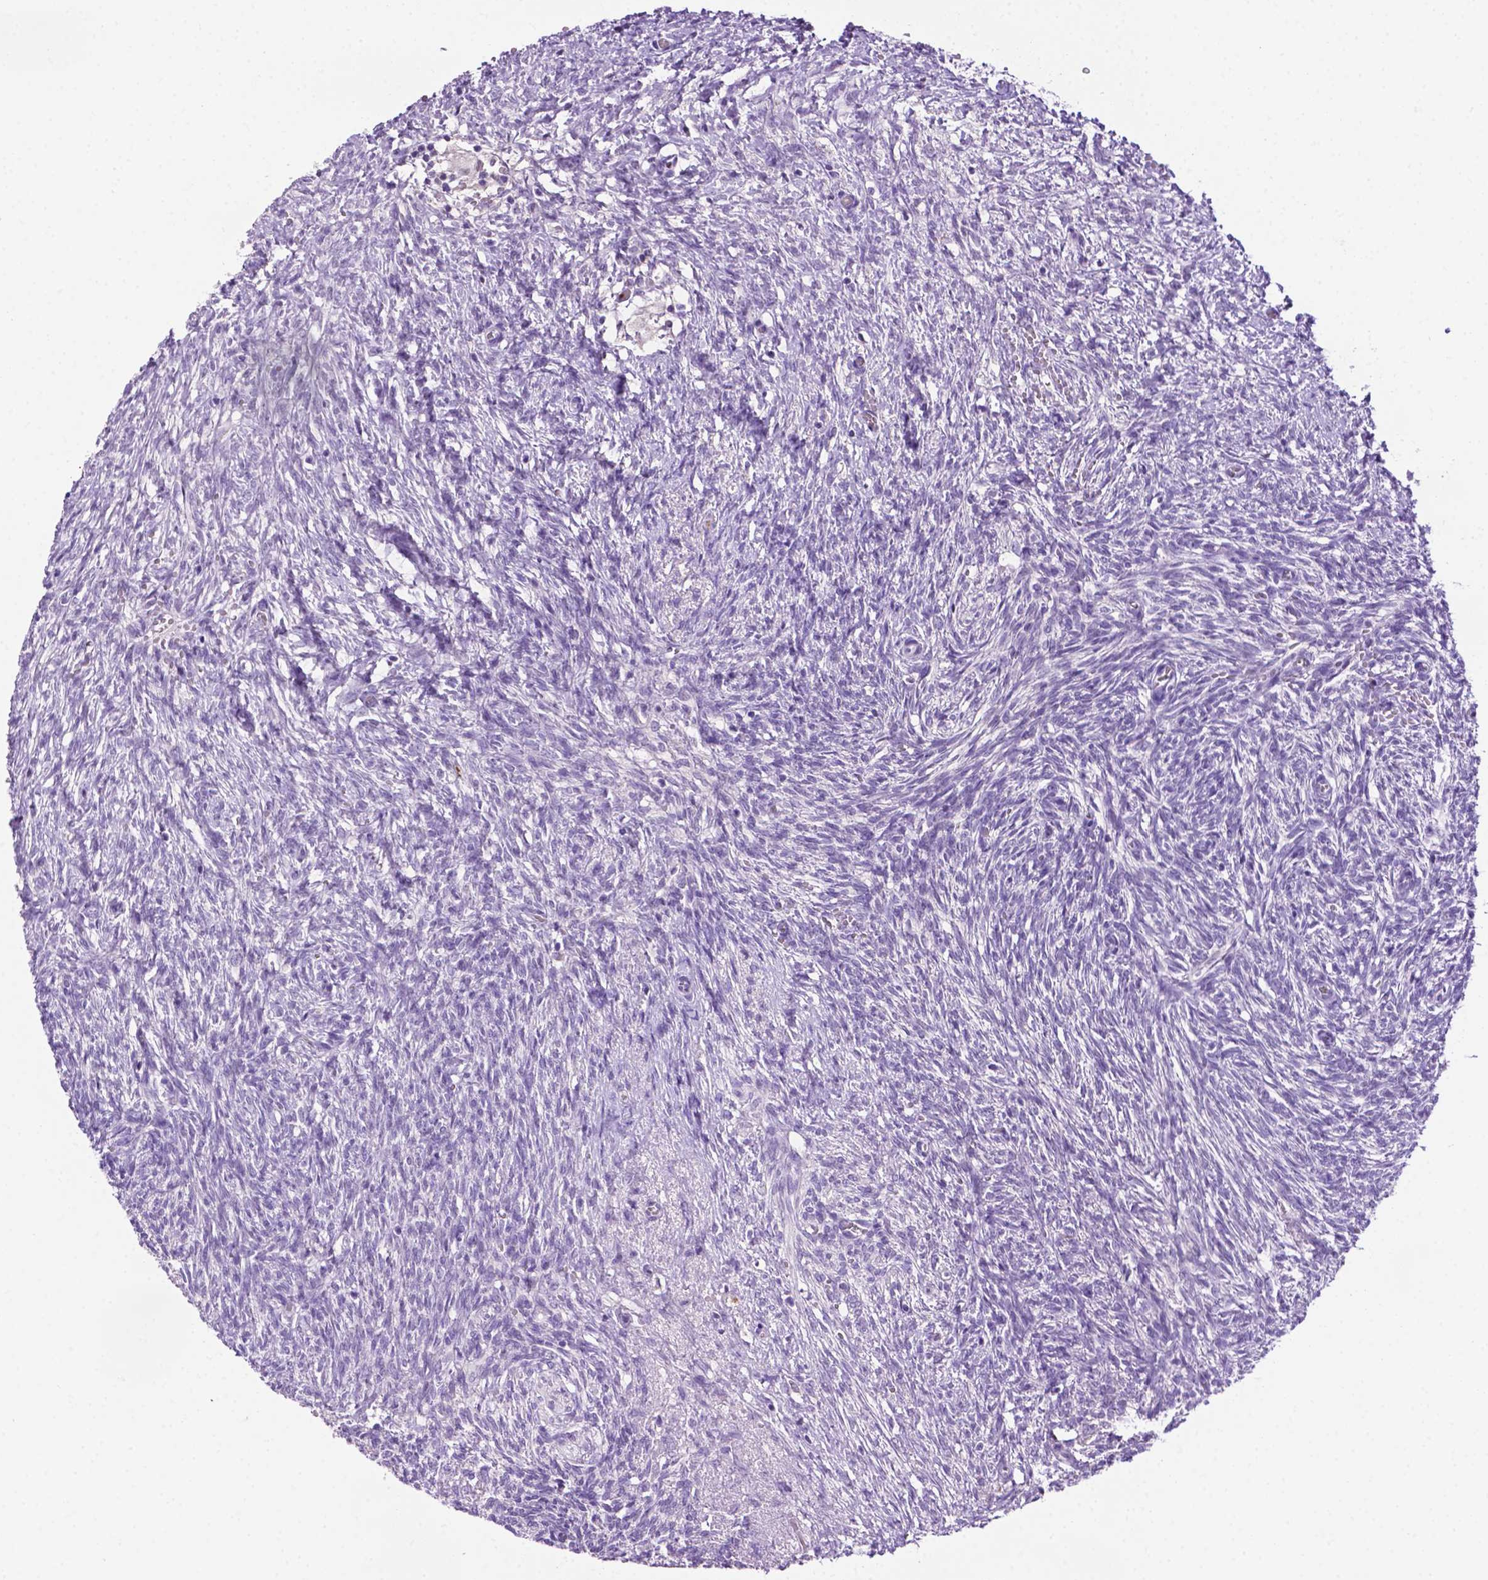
{"staining": {"intensity": "negative", "quantity": "none", "location": "none"}, "tissue": "ovary", "cell_type": "Follicle cells", "image_type": "normal", "snomed": [{"axis": "morphology", "description": "Normal tissue, NOS"}, {"axis": "topography", "description": "Ovary"}], "caption": "Photomicrograph shows no significant protein staining in follicle cells of benign ovary.", "gene": "MMP27", "patient": {"sex": "female", "age": 46}}